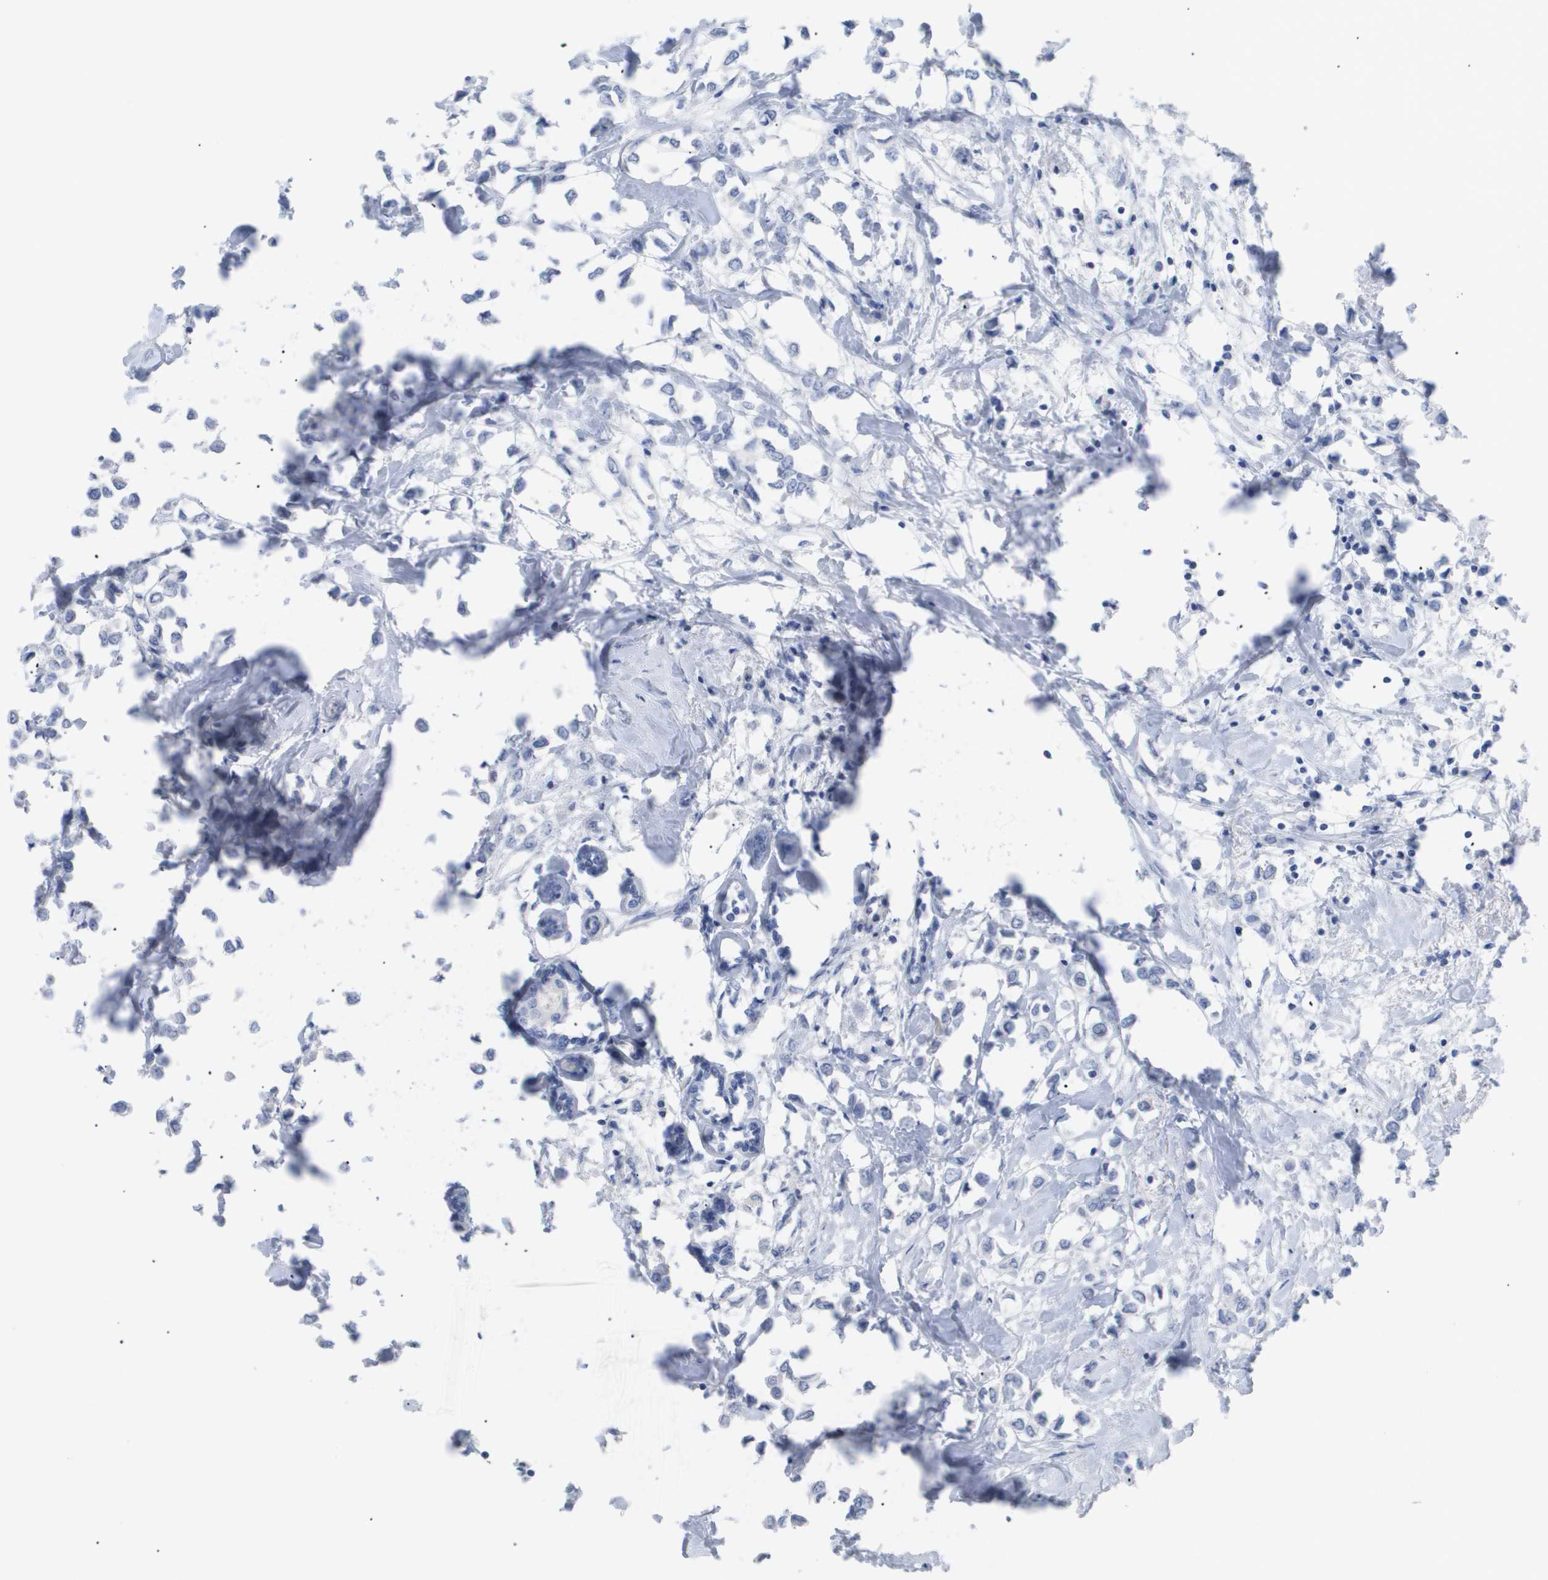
{"staining": {"intensity": "negative", "quantity": "none", "location": "none"}, "tissue": "breast cancer", "cell_type": "Tumor cells", "image_type": "cancer", "snomed": [{"axis": "morphology", "description": "Lobular carcinoma"}, {"axis": "topography", "description": "Breast"}], "caption": "This is an immunohistochemistry micrograph of human breast cancer (lobular carcinoma). There is no staining in tumor cells.", "gene": "CAV3", "patient": {"sex": "female", "age": 51}}